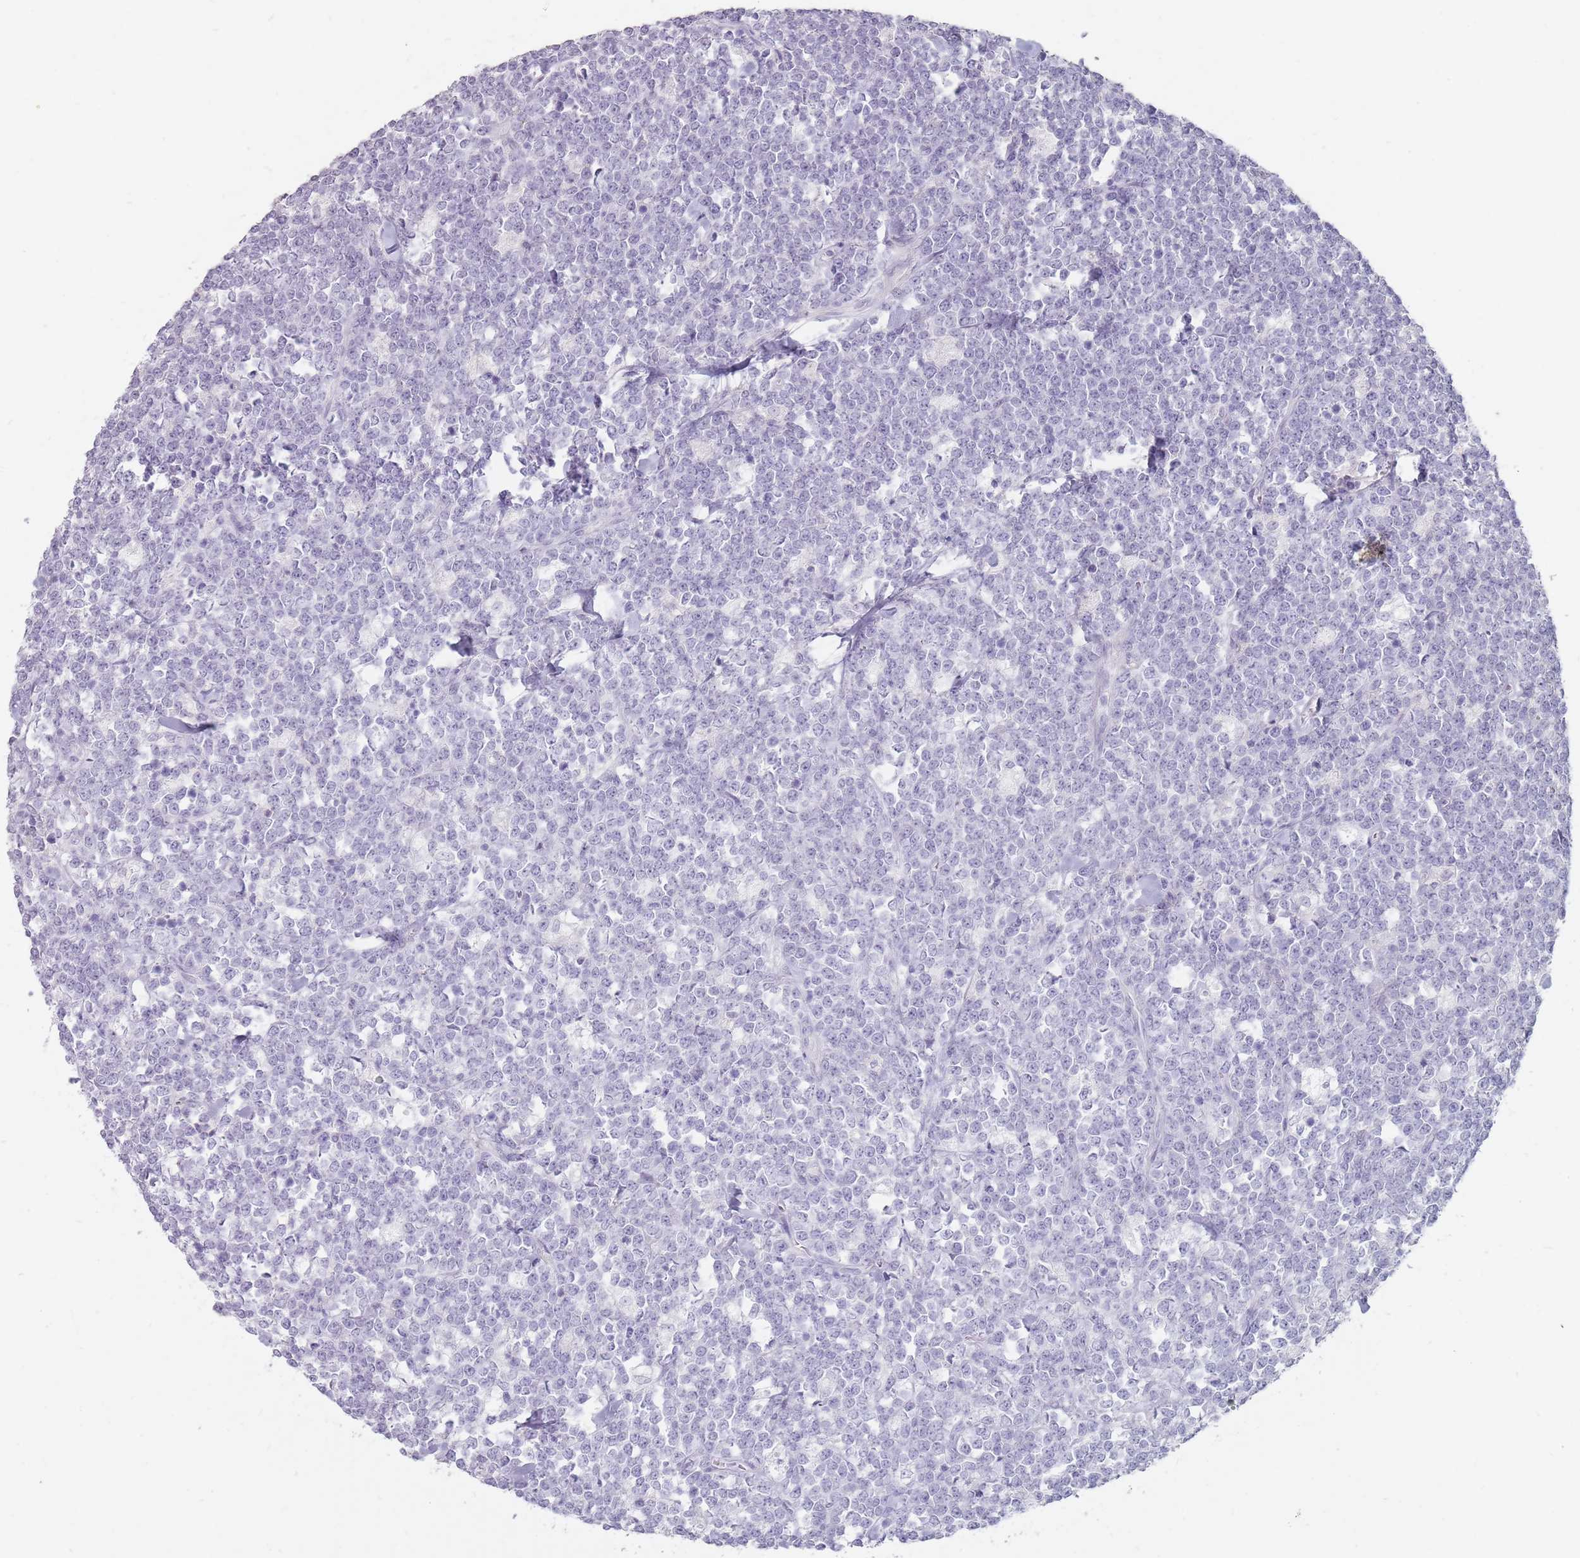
{"staining": {"intensity": "negative", "quantity": "none", "location": "none"}, "tissue": "lymphoma", "cell_type": "Tumor cells", "image_type": "cancer", "snomed": [{"axis": "morphology", "description": "Malignant lymphoma, non-Hodgkin's type, High grade"}, {"axis": "topography", "description": "Small intestine"}], "caption": "Immunohistochemistry micrograph of human high-grade malignant lymphoma, non-Hodgkin's type stained for a protein (brown), which demonstrates no staining in tumor cells.", "gene": "STYK1", "patient": {"sex": "male", "age": 8}}